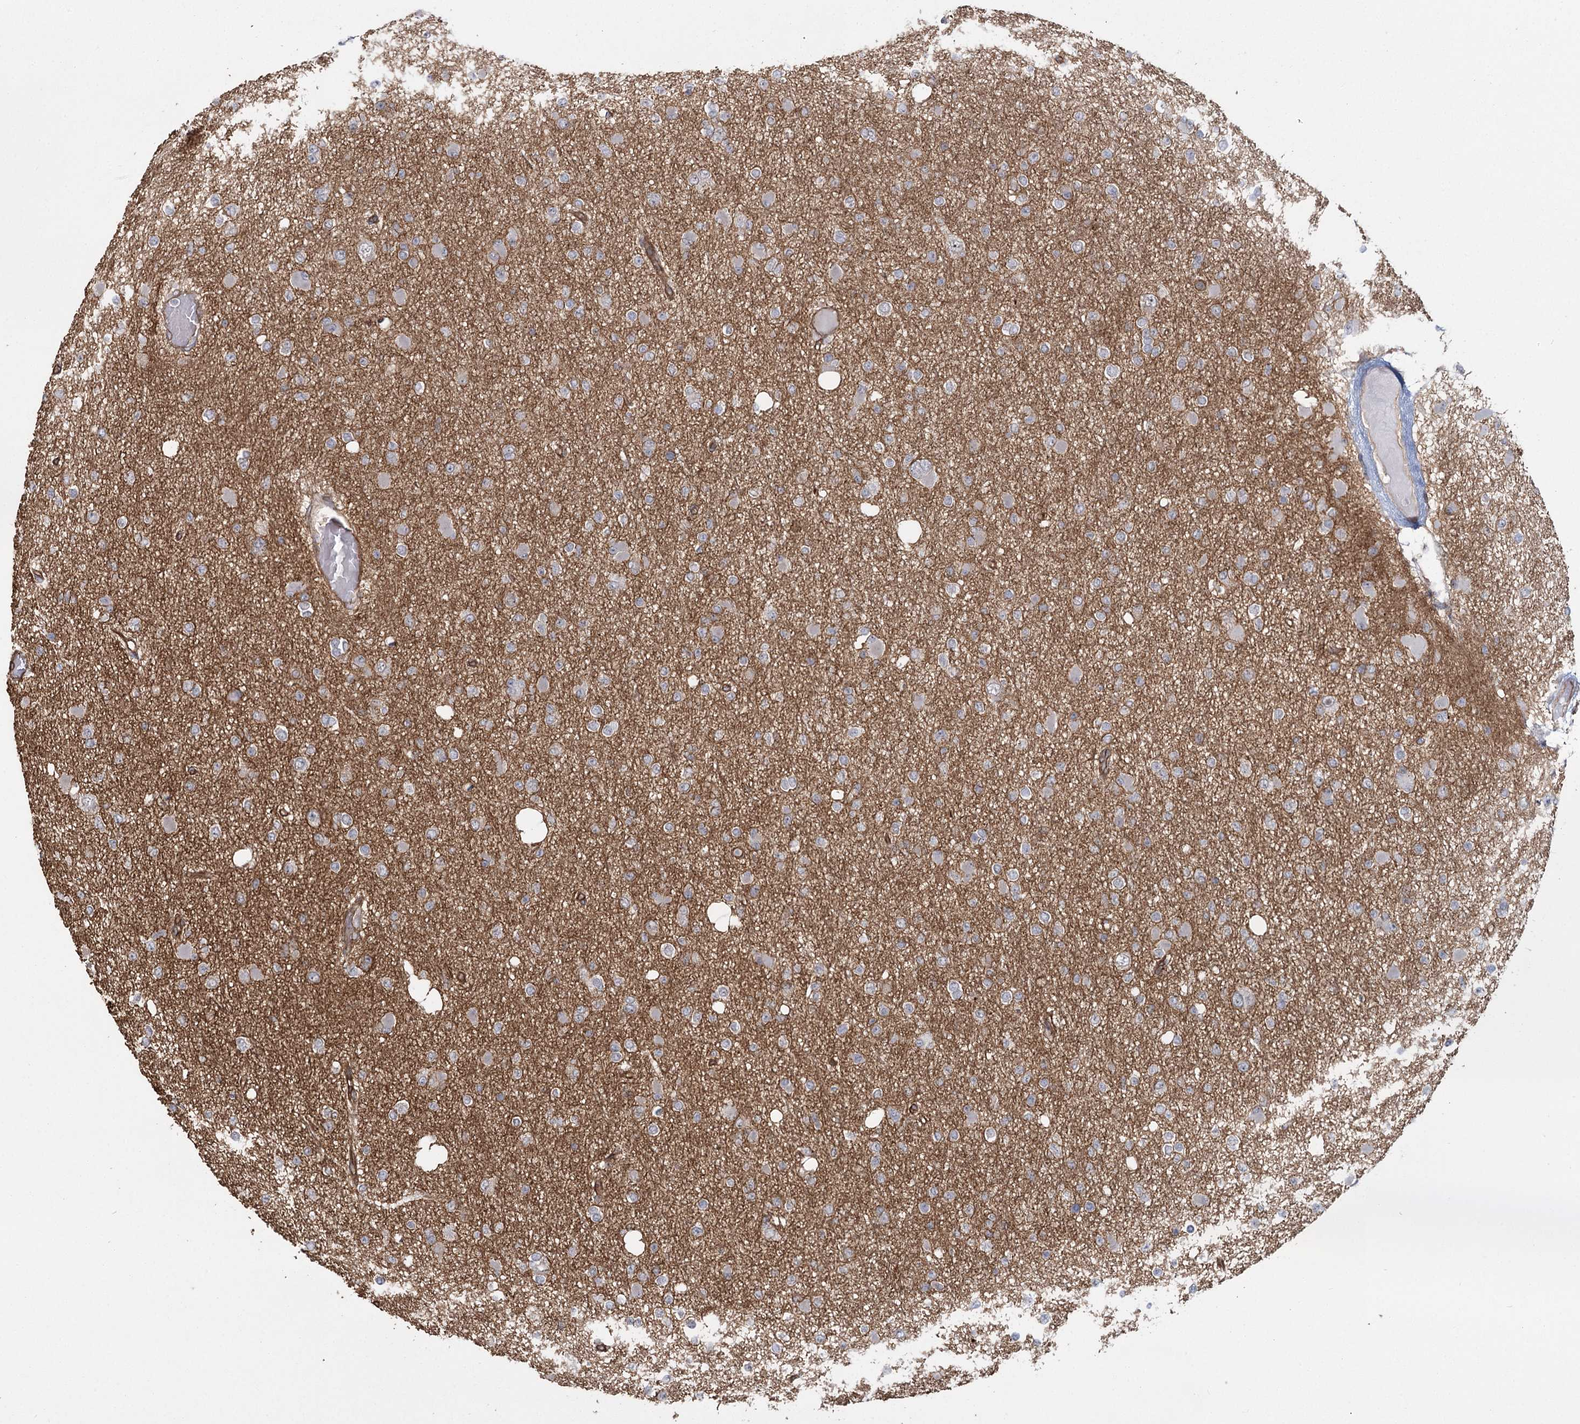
{"staining": {"intensity": "negative", "quantity": "none", "location": "none"}, "tissue": "glioma", "cell_type": "Tumor cells", "image_type": "cancer", "snomed": [{"axis": "morphology", "description": "Glioma, malignant, Low grade"}, {"axis": "topography", "description": "Brain"}], "caption": "DAB immunohistochemical staining of glioma displays no significant positivity in tumor cells. Nuclei are stained in blue.", "gene": "RPP14", "patient": {"sex": "female", "age": 22}}